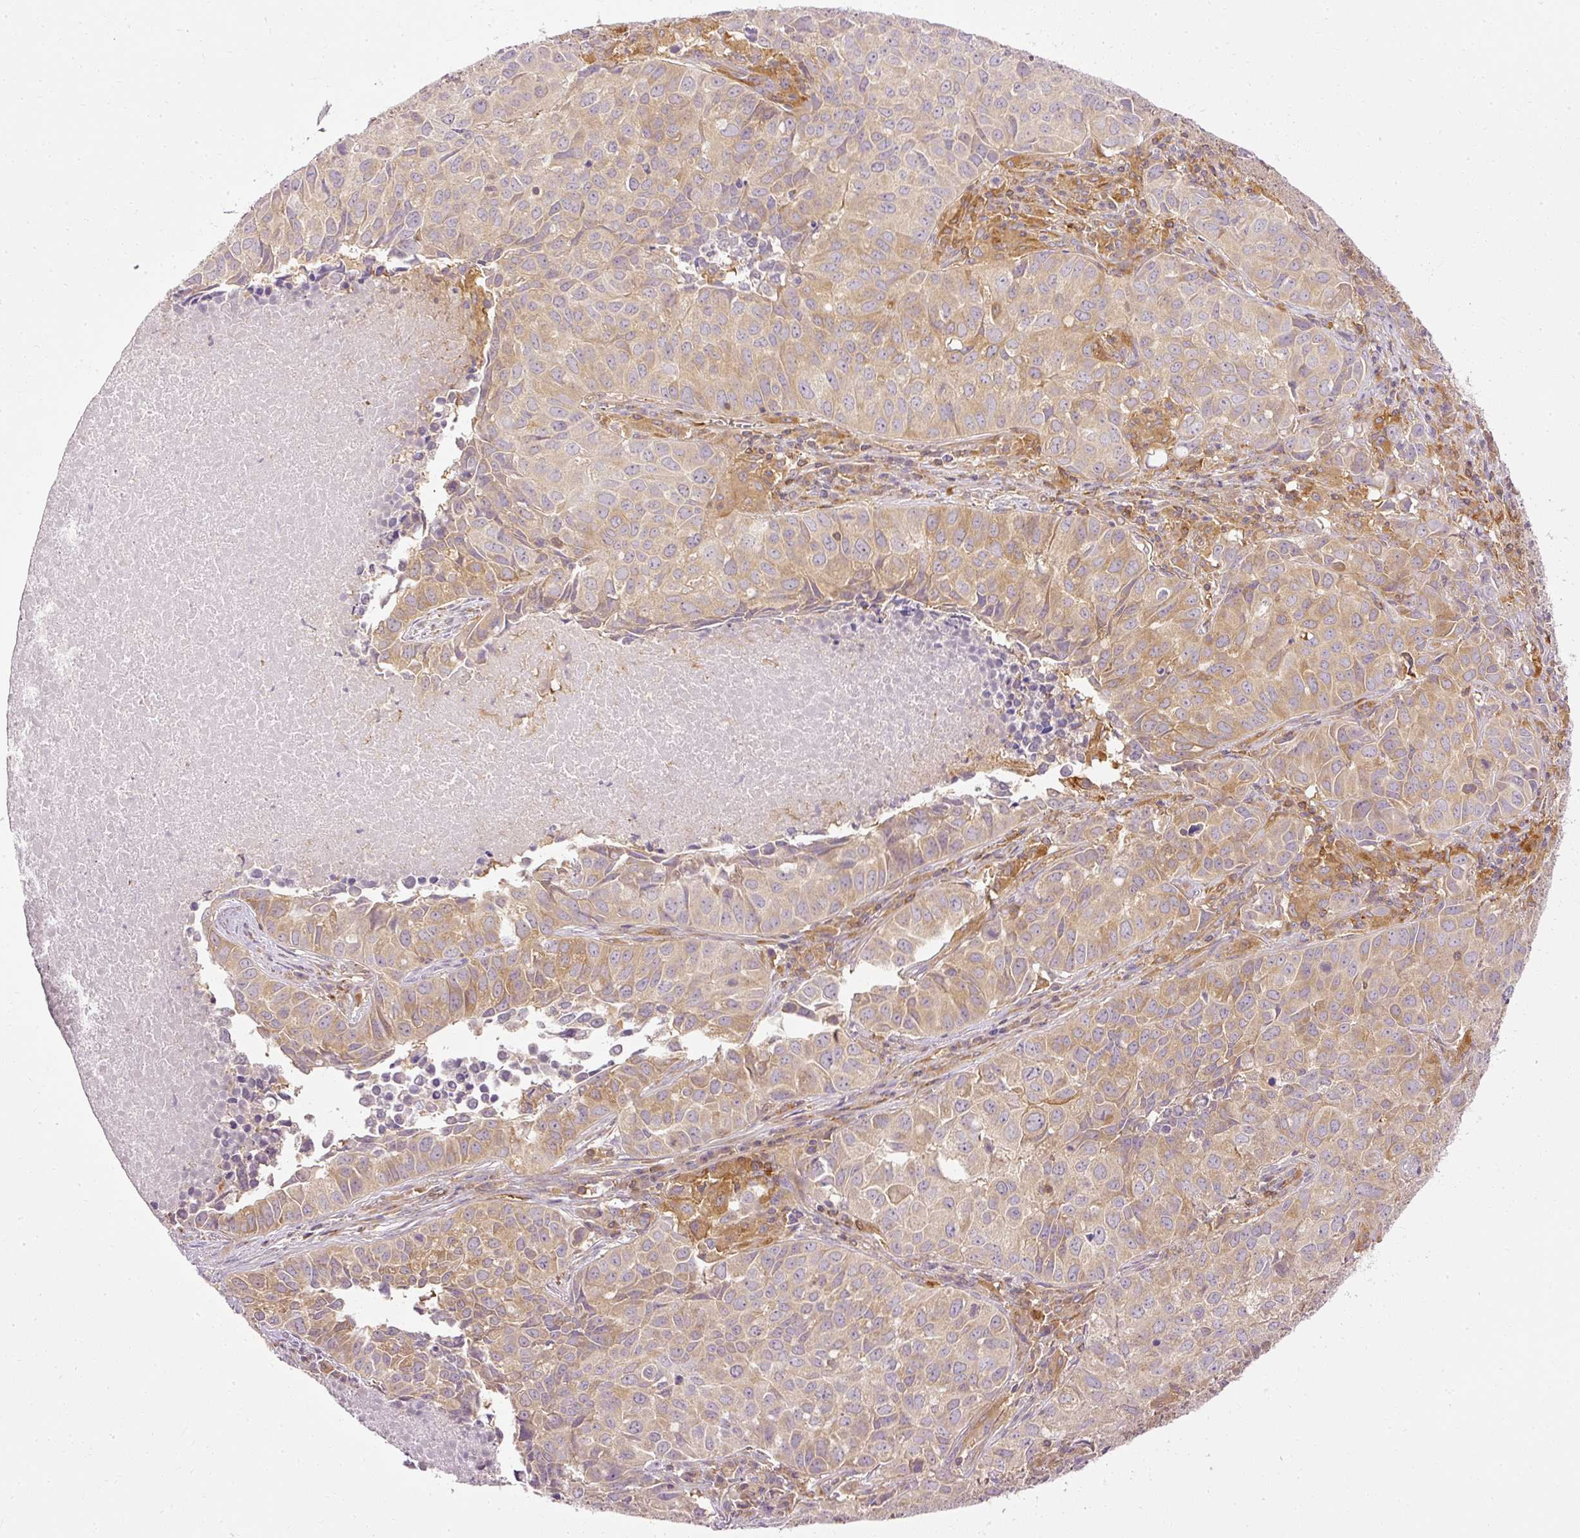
{"staining": {"intensity": "weak", "quantity": "25%-75%", "location": "cytoplasmic/membranous"}, "tissue": "lung cancer", "cell_type": "Tumor cells", "image_type": "cancer", "snomed": [{"axis": "morphology", "description": "Adenocarcinoma, NOS"}, {"axis": "topography", "description": "Lung"}], "caption": "Protein staining shows weak cytoplasmic/membranous expression in approximately 25%-75% of tumor cells in lung cancer (adenocarcinoma).", "gene": "ARMH3", "patient": {"sex": "female", "age": 50}}